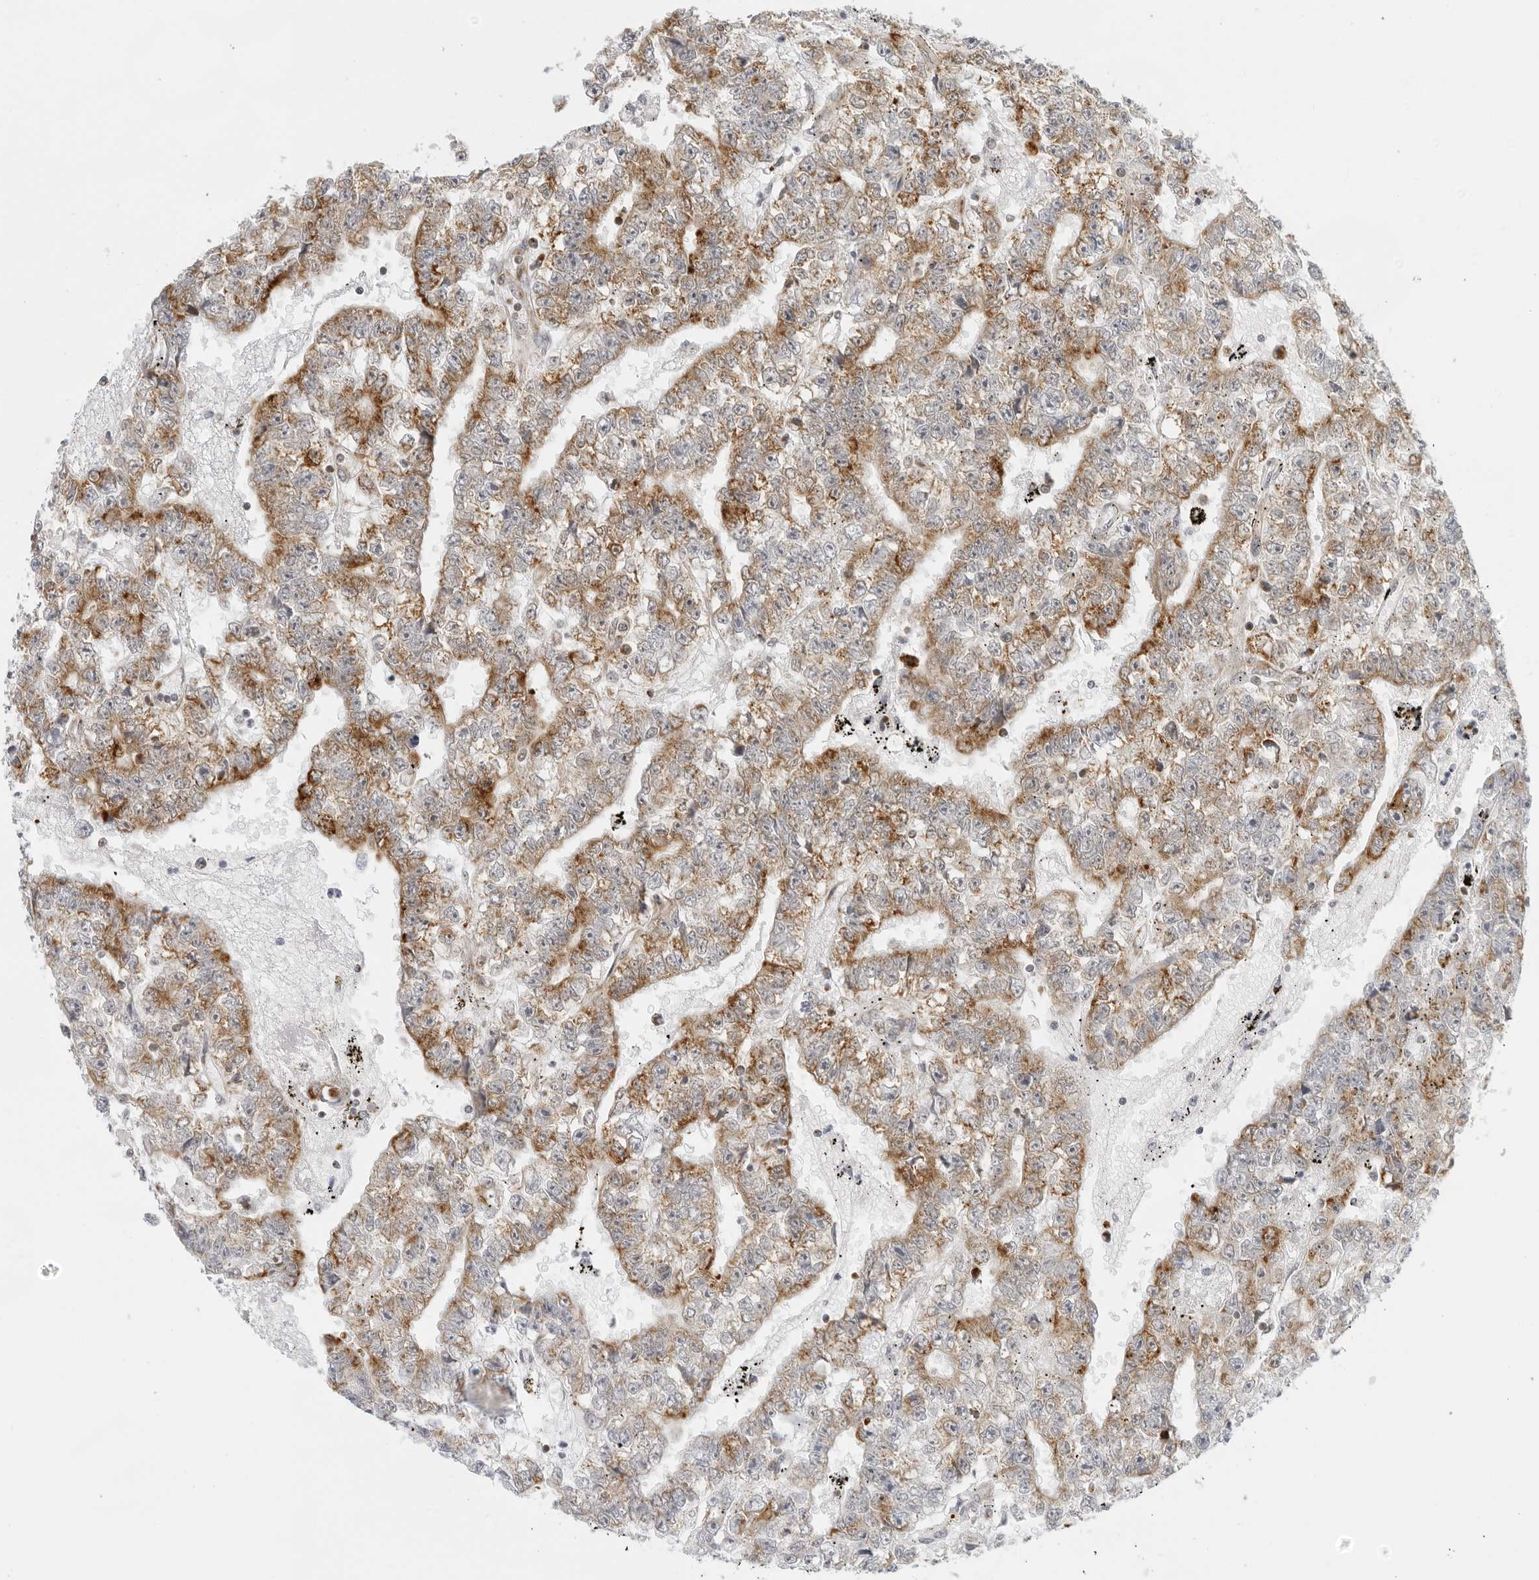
{"staining": {"intensity": "moderate", "quantity": ">75%", "location": "cytoplasmic/membranous"}, "tissue": "testis cancer", "cell_type": "Tumor cells", "image_type": "cancer", "snomed": [{"axis": "morphology", "description": "Carcinoma, Embryonal, NOS"}, {"axis": "topography", "description": "Testis"}], "caption": "A high-resolution photomicrograph shows IHC staining of embryonal carcinoma (testis), which demonstrates moderate cytoplasmic/membranous expression in approximately >75% of tumor cells. (DAB (3,3'-diaminobenzidine) = brown stain, brightfield microscopy at high magnification).", "gene": "CIART", "patient": {"sex": "male", "age": 25}}